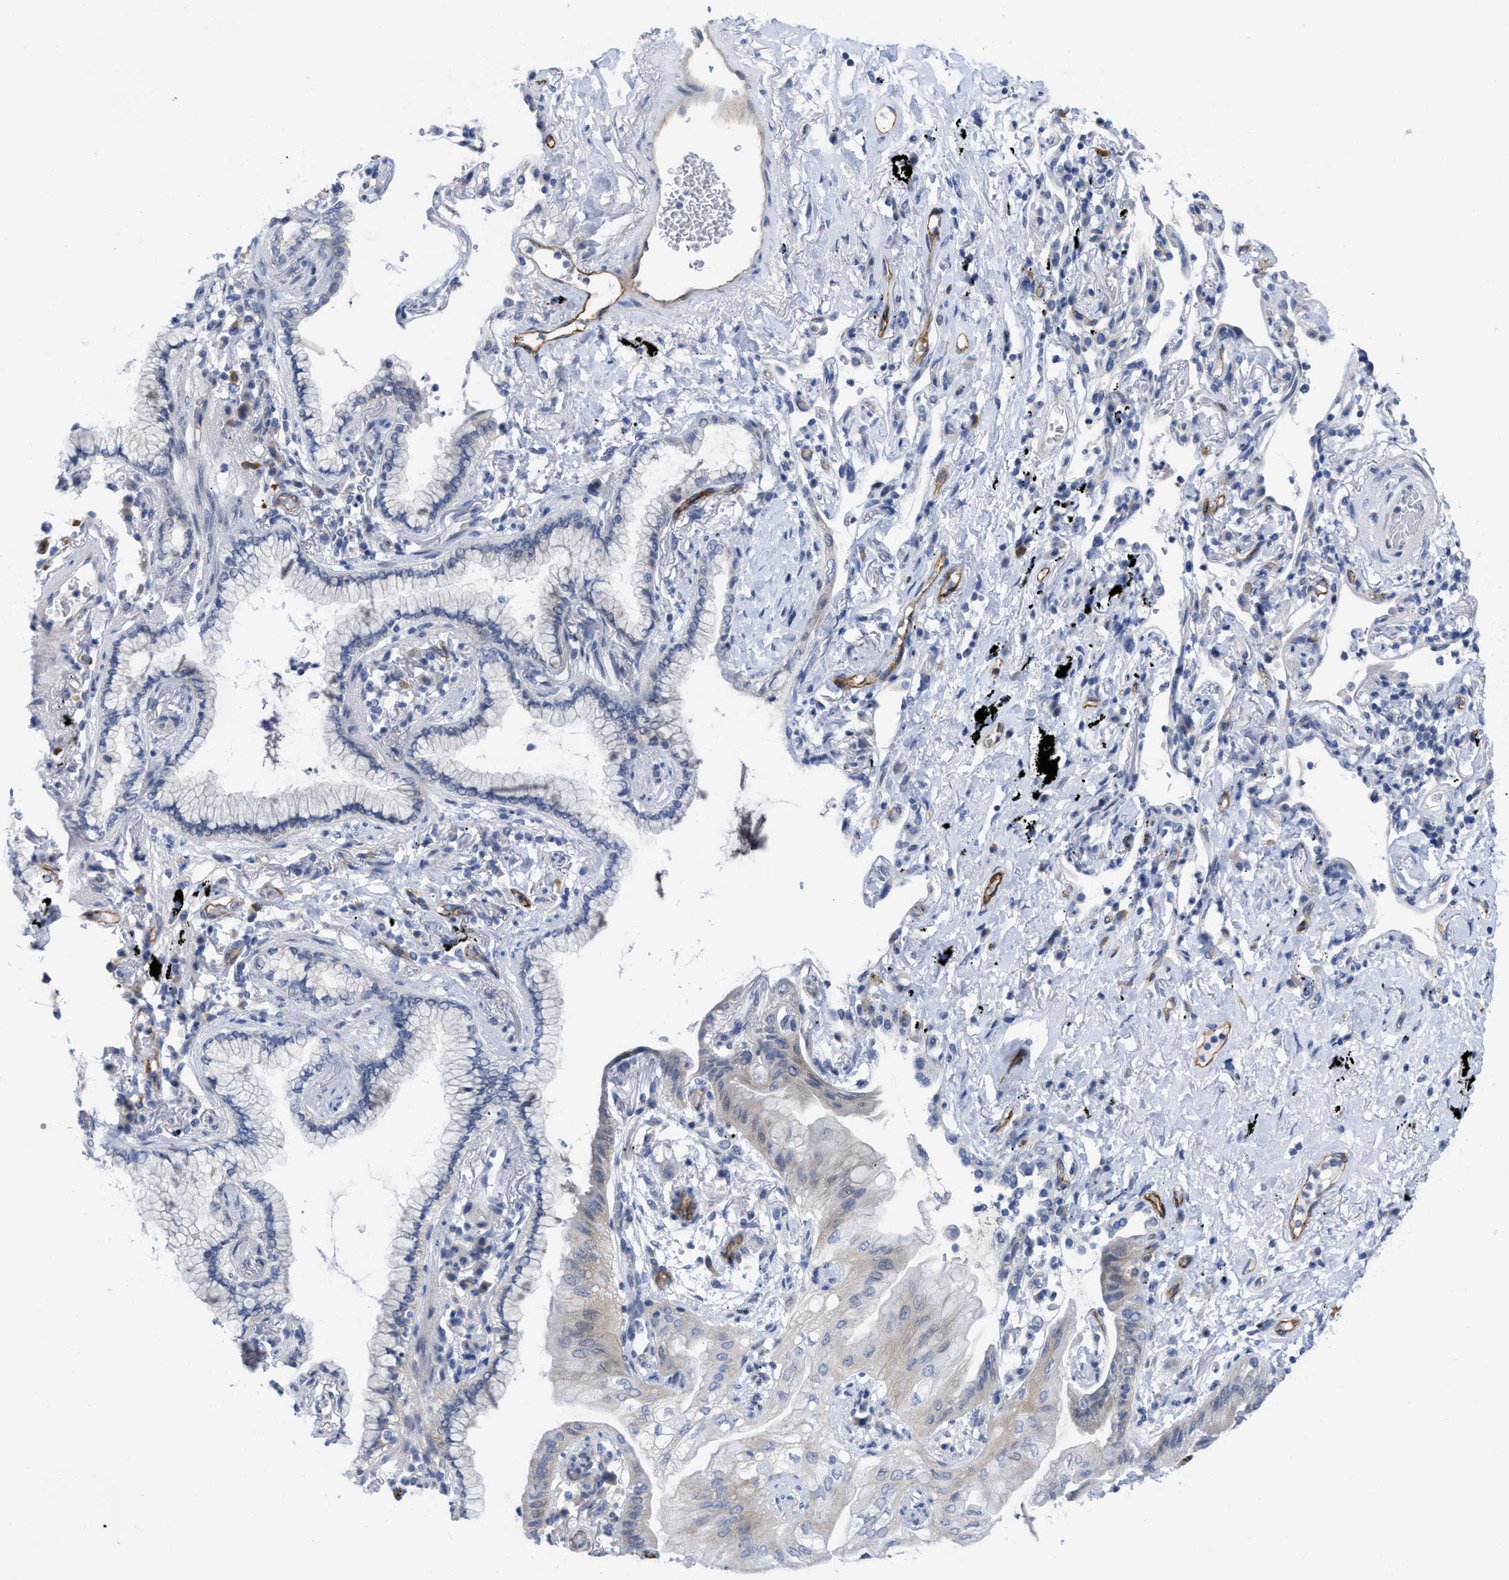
{"staining": {"intensity": "weak", "quantity": "25%-75%", "location": "cytoplasmic/membranous"}, "tissue": "lung cancer", "cell_type": "Tumor cells", "image_type": "cancer", "snomed": [{"axis": "morphology", "description": "Normal tissue, NOS"}, {"axis": "morphology", "description": "Adenocarcinoma, NOS"}, {"axis": "topography", "description": "Bronchus"}, {"axis": "topography", "description": "Lung"}], "caption": "Lung cancer tissue reveals weak cytoplasmic/membranous staining in approximately 25%-75% of tumor cells, visualized by immunohistochemistry. The protein is shown in brown color, while the nuclei are stained blue.", "gene": "ACKR1", "patient": {"sex": "female", "age": 70}}